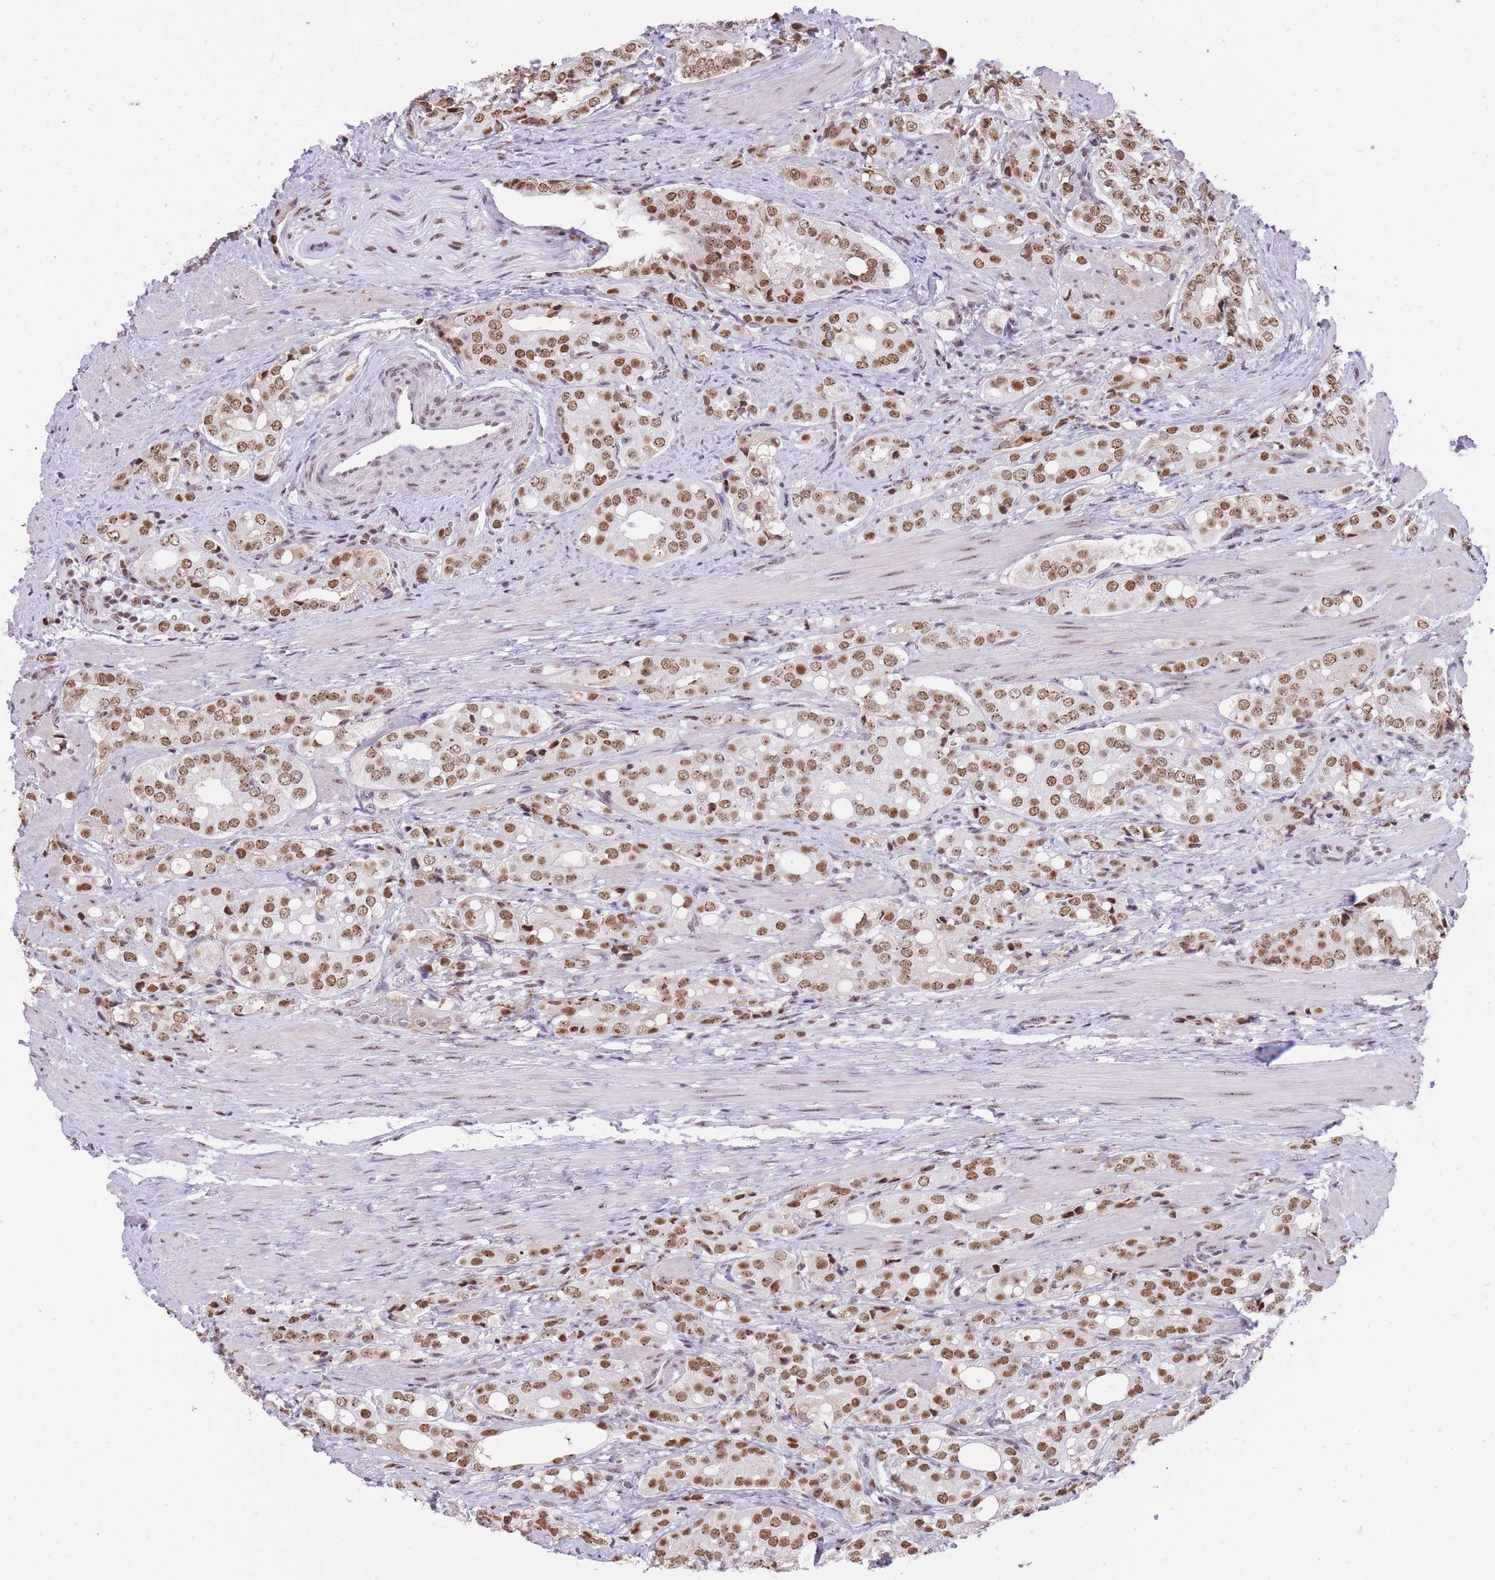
{"staining": {"intensity": "moderate", "quantity": ">75%", "location": "nuclear"}, "tissue": "prostate cancer", "cell_type": "Tumor cells", "image_type": "cancer", "snomed": [{"axis": "morphology", "description": "Adenocarcinoma, High grade"}, {"axis": "topography", "description": "Prostate"}], "caption": "Immunohistochemical staining of human prostate adenocarcinoma (high-grade) demonstrates medium levels of moderate nuclear expression in approximately >75% of tumor cells. The staining was performed using DAB (3,3'-diaminobenzidine) to visualize the protein expression in brown, while the nuclei were stained in blue with hematoxylin (Magnification: 20x).", "gene": "EVC2", "patient": {"sex": "male", "age": 71}}